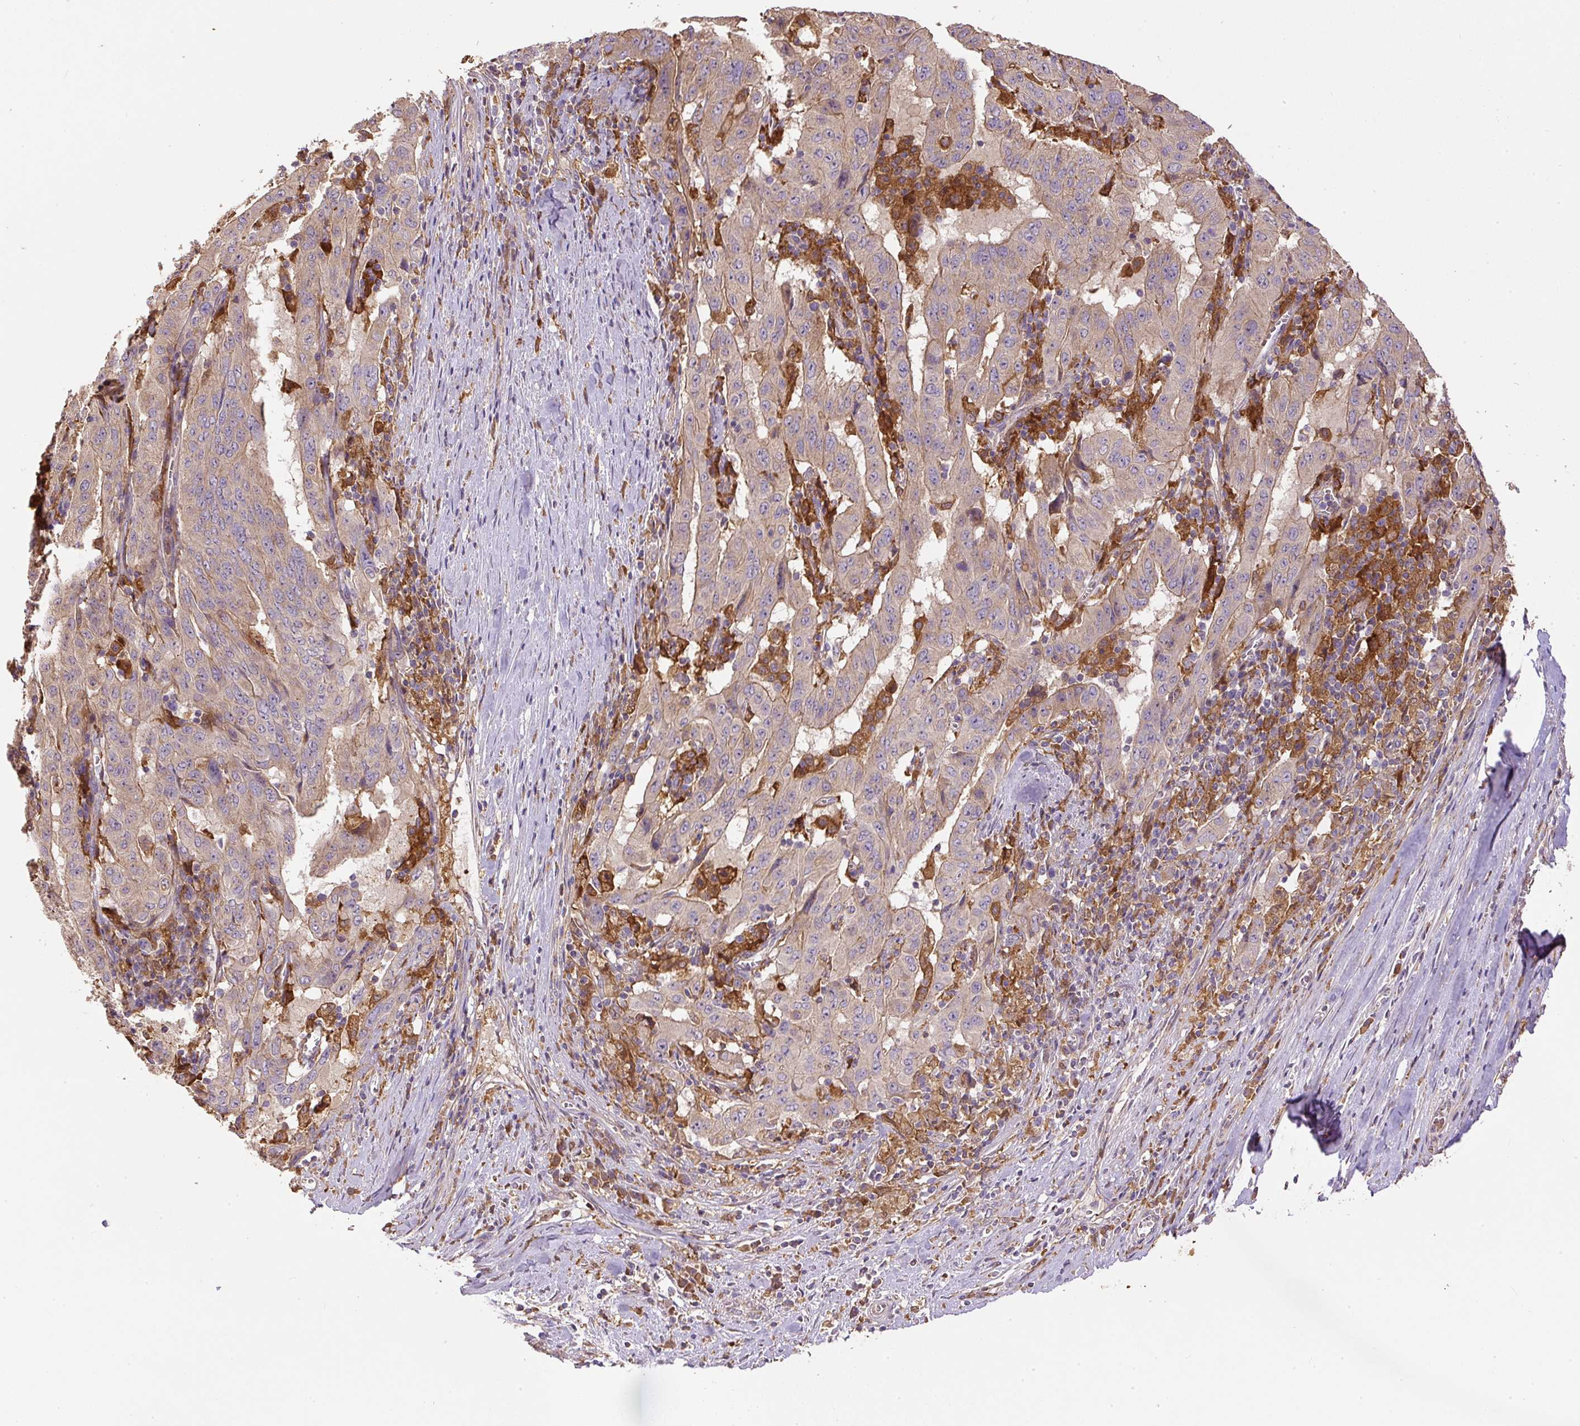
{"staining": {"intensity": "weak", "quantity": ">75%", "location": "cytoplasmic/membranous"}, "tissue": "pancreatic cancer", "cell_type": "Tumor cells", "image_type": "cancer", "snomed": [{"axis": "morphology", "description": "Adenocarcinoma, NOS"}, {"axis": "topography", "description": "Pancreas"}], "caption": "A micrograph of human pancreatic cancer (adenocarcinoma) stained for a protein reveals weak cytoplasmic/membranous brown staining in tumor cells. (Brightfield microscopy of DAB IHC at high magnification).", "gene": "DAPK1", "patient": {"sex": "male", "age": 63}}